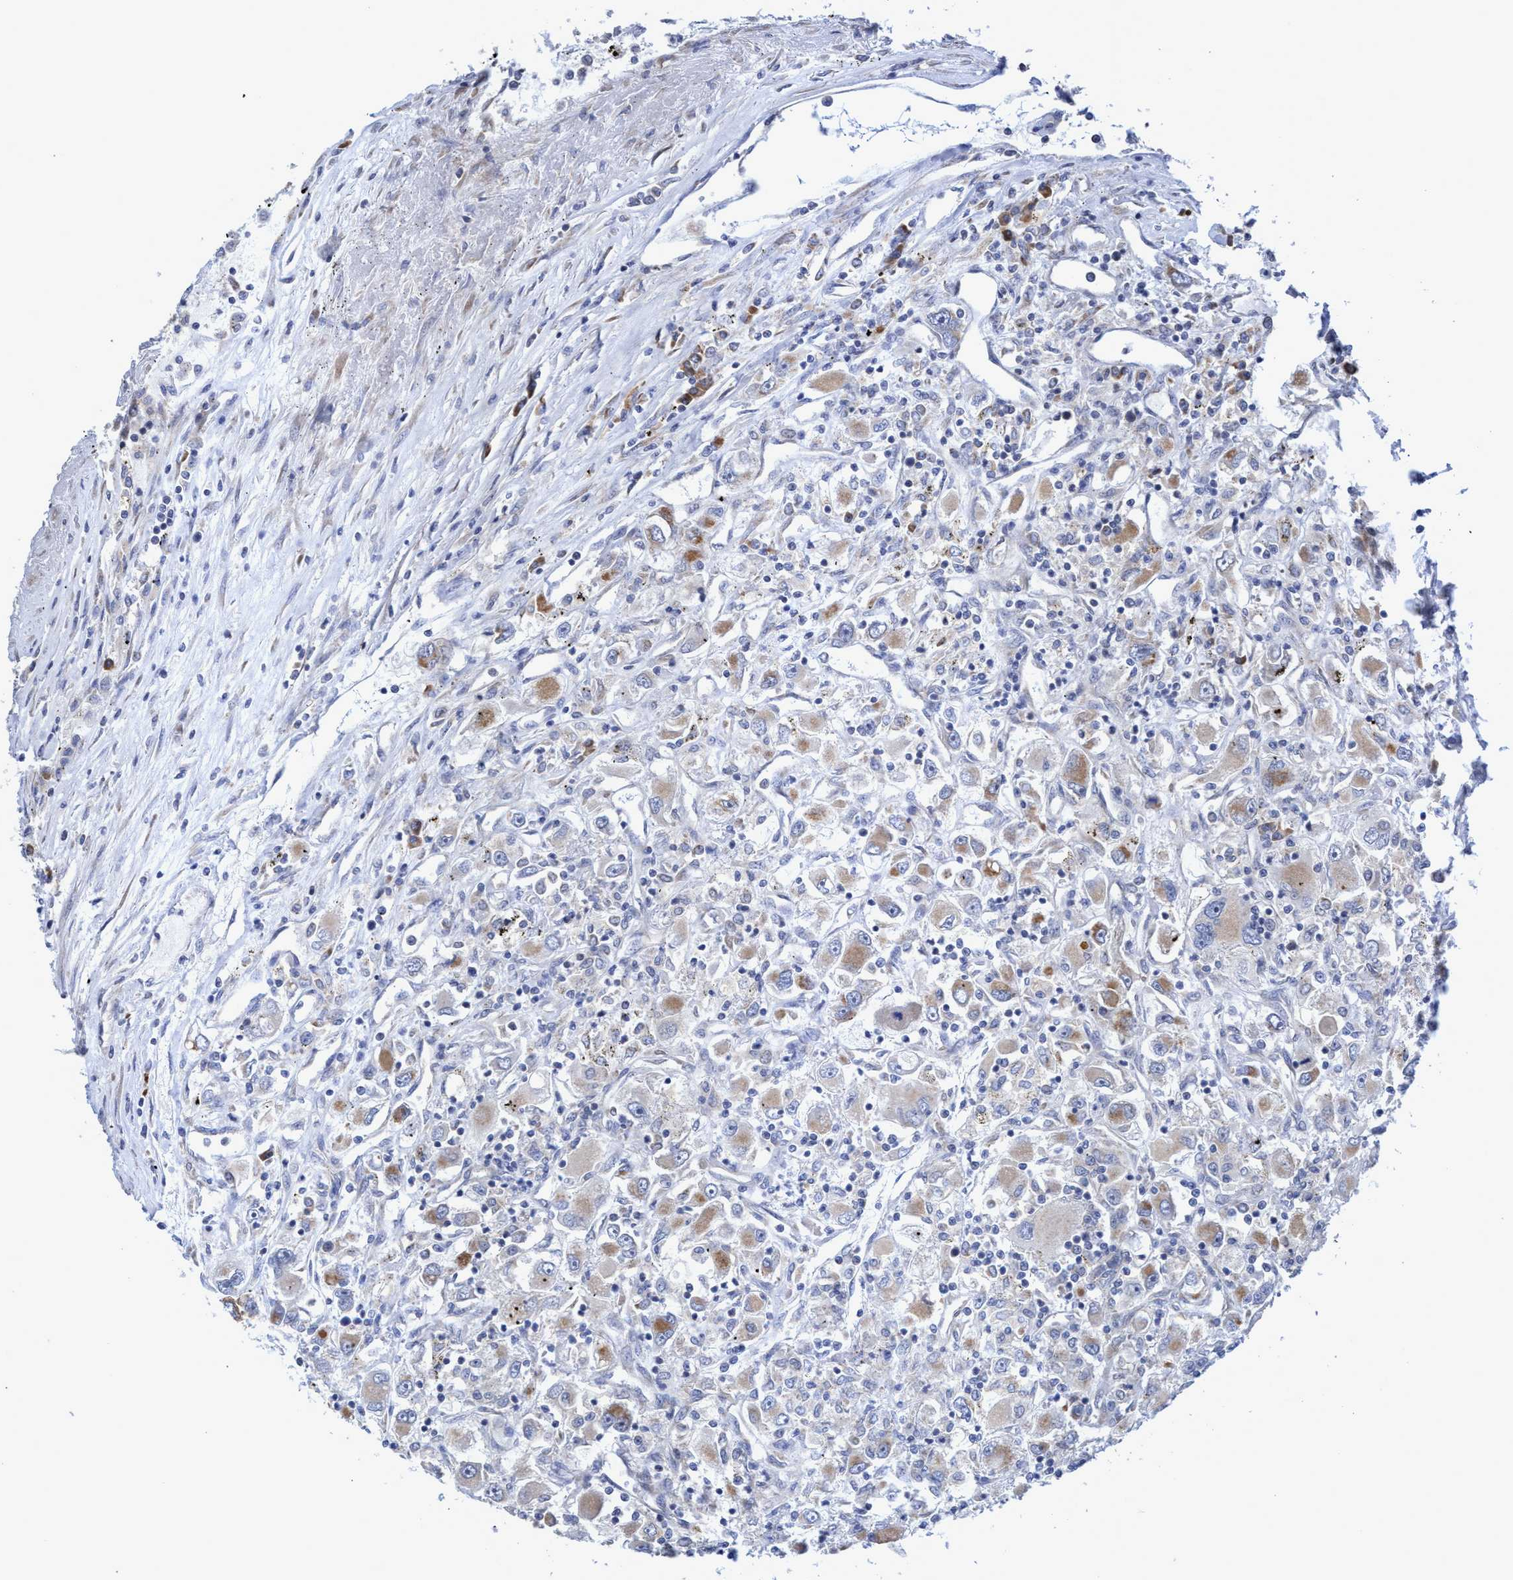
{"staining": {"intensity": "weak", "quantity": ">75%", "location": "cytoplasmic/membranous"}, "tissue": "renal cancer", "cell_type": "Tumor cells", "image_type": "cancer", "snomed": [{"axis": "morphology", "description": "Adenocarcinoma, NOS"}, {"axis": "topography", "description": "Kidney"}], "caption": "This photomicrograph displays IHC staining of adenocarcinoma (renal), with low weak cytoplasmic/membranous positivity in about >75% of tumor cells.", "gene": "NAT16", "patient": {"sex": "female", "age": 52}}